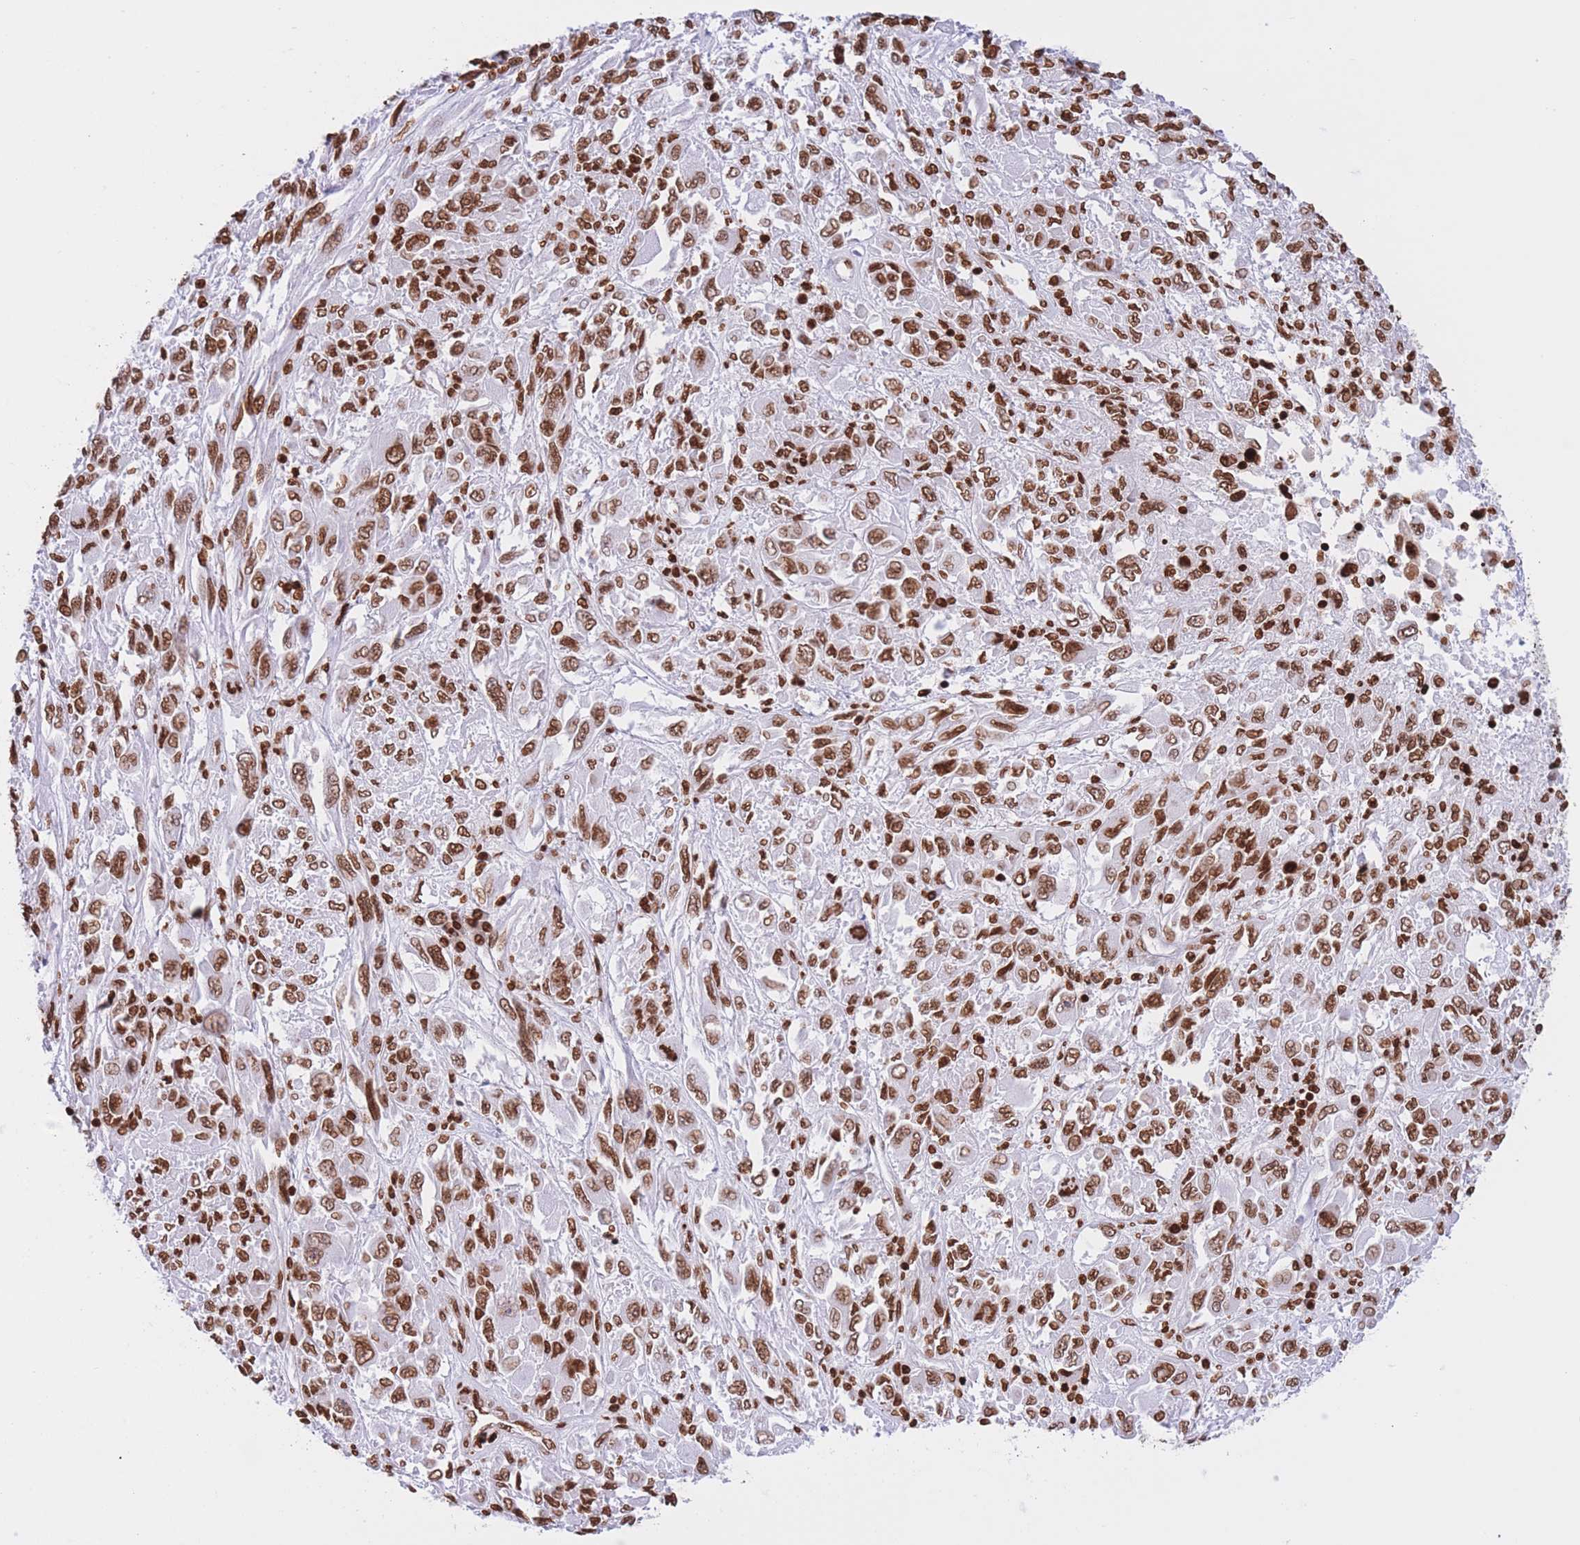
{"staining": {"intensity": "strong", "quantity": ">75%", "location": "nuclear"}, "tissue": "melanoma", "cell_type": "Tumor cells", "image_type": "cancer", "snomed": [{"axis": "morphology", "description": "Malignant melanoma, NOS"}, {"axis": "topography", "description": "Skin"}], "caption": "Immunohistochemical staining of human melanoma reveals strong nuclear protein positivity in about >75% of tumor cells. The staining is performed using DAB (3,3'-diaminobenzidine) brown chromogen to label protein expression. The nuclei are counter-stained blue using hematoxylin.", "gene": "H2BC11", "patient": {"sex": "female", "age": 91}}